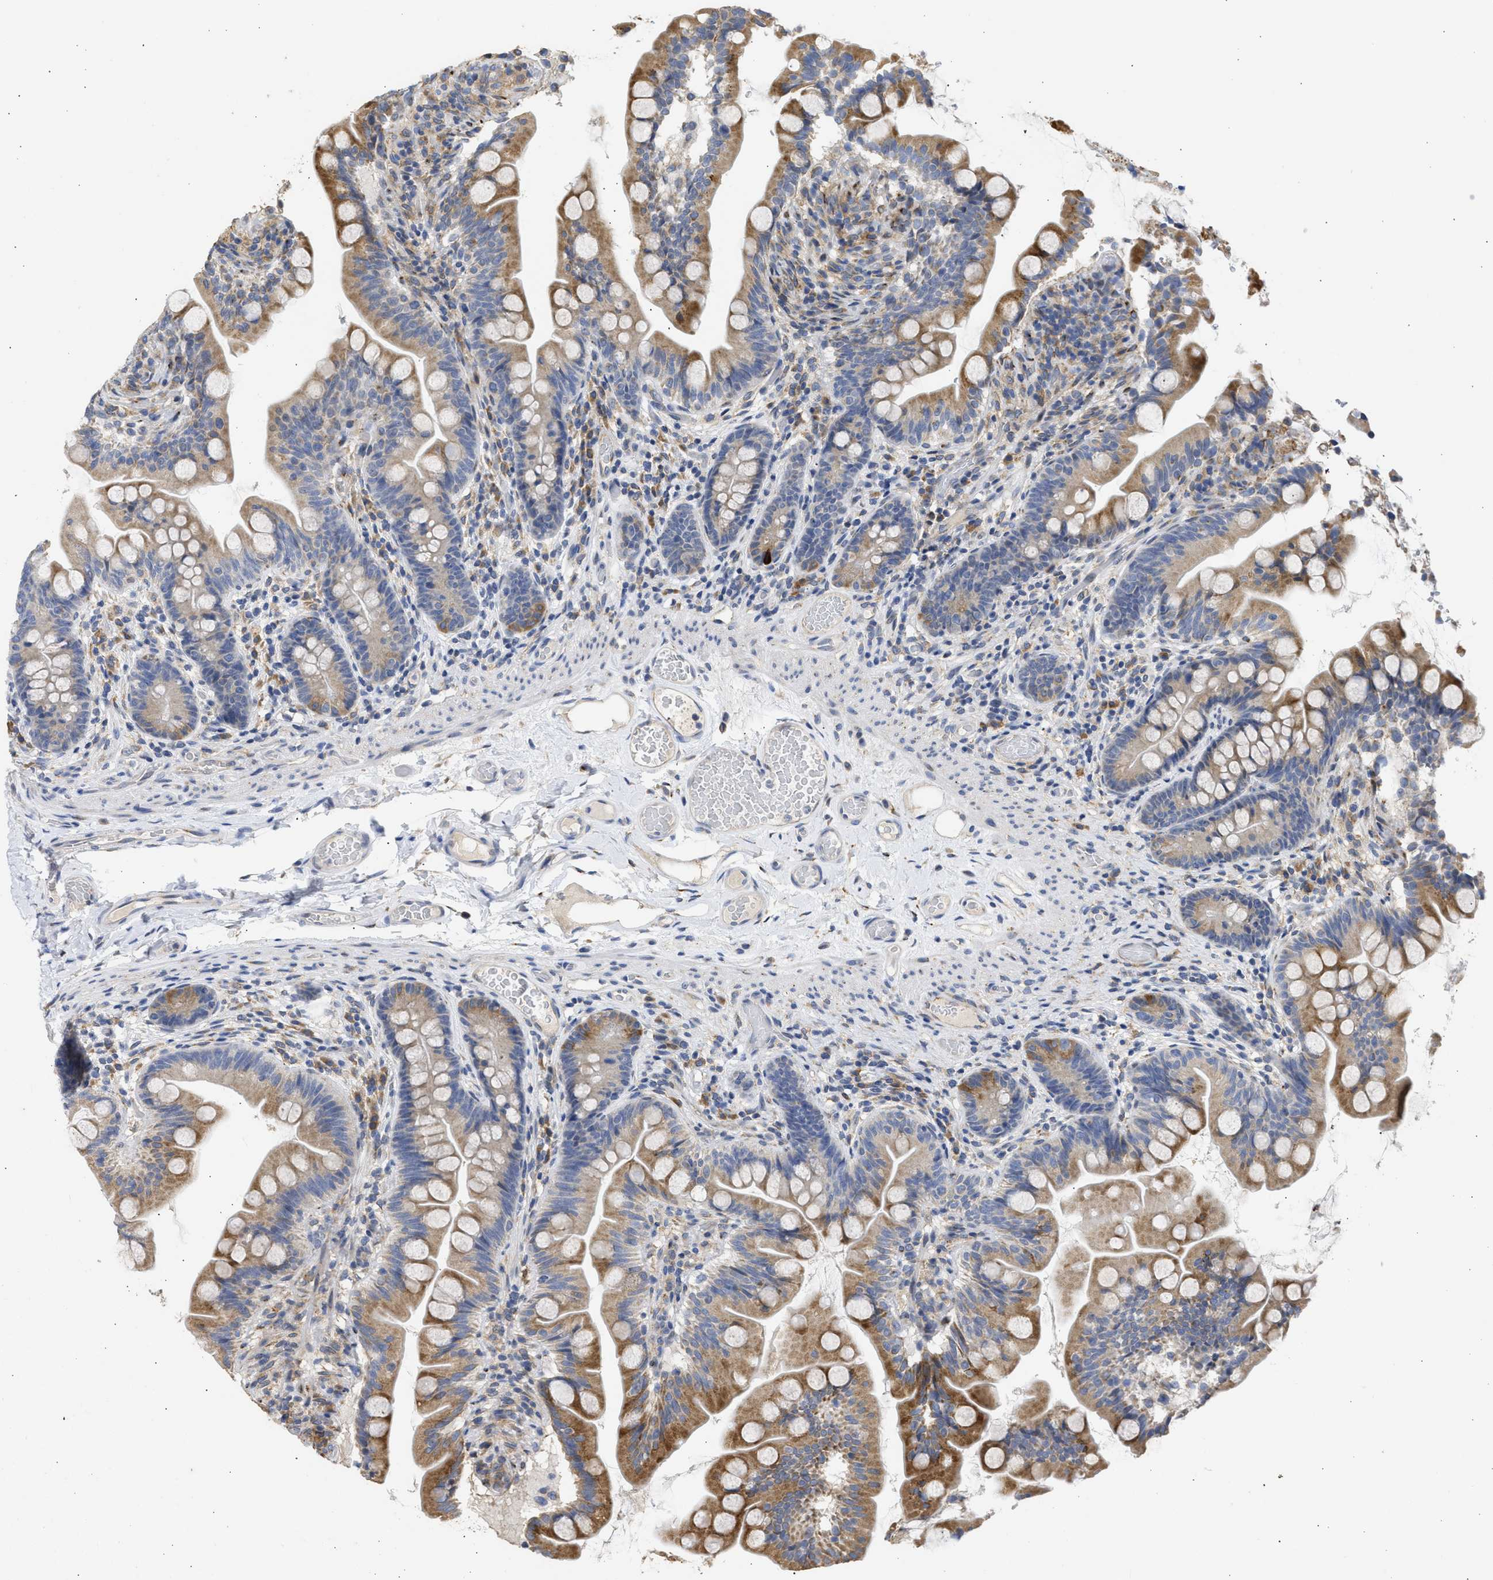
{"staining": {"intensity": "moderate", "quantity": "25%-75%", "location": "cytoplasmic/membranous"}, "tissue": "small intestine", "cell_type": "Glandular cells", "image_type": "normal", "snomed": [{"axis": "morphology", "description": "Normal tissue, NOS"}, {"axis": "topography", "description": "Small intestine"}], "caption": "Protein staining of benign small intestine displays moderate cytoplasmic/membranous positivity in approximately 25%-75% of glandular cells.", "gene": "TMED1", "patient": {"sex": "female", "age": 56}}